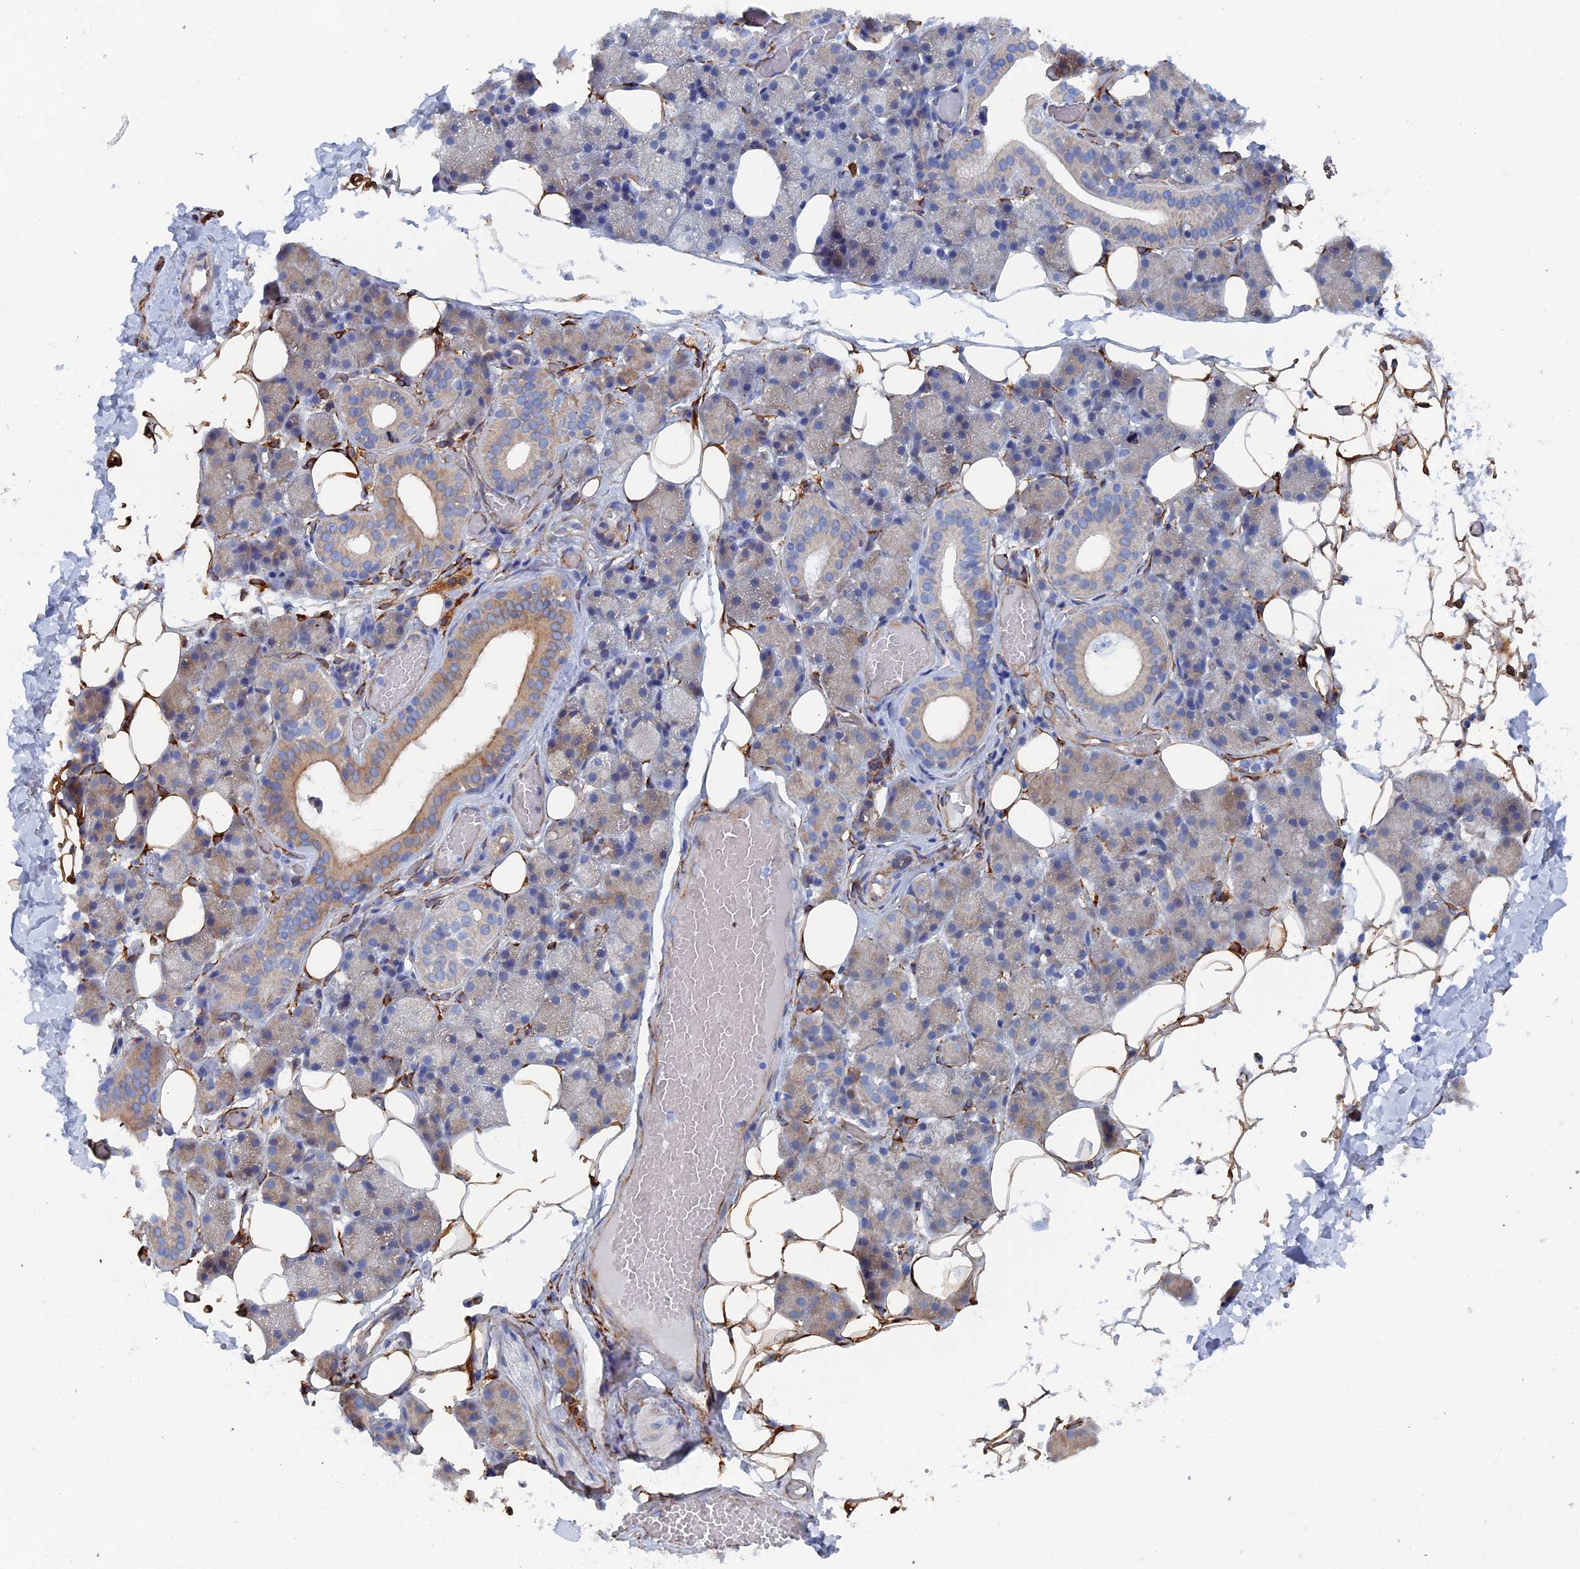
{"staining": {"intensity": "moderate", "quantity": "<25%", "location": "cytoplasmic/membranous"}, "tissue": "salivary gland", "cell_type": "Glandular cells", "image_type": "normal", "snomed": [{"axis": "morphology", "description": "Normal tissue, NOS"}, {"axis": "topography", "description": "Salivary gland"}], "caption": "Salivary gland stained with a brown dye exhibits moderate cytoplasmic/membranous positive expression in approximately <25% of glandular cells.", "gene": "COG7", "patient": {"sex": "female", "age": 33}}